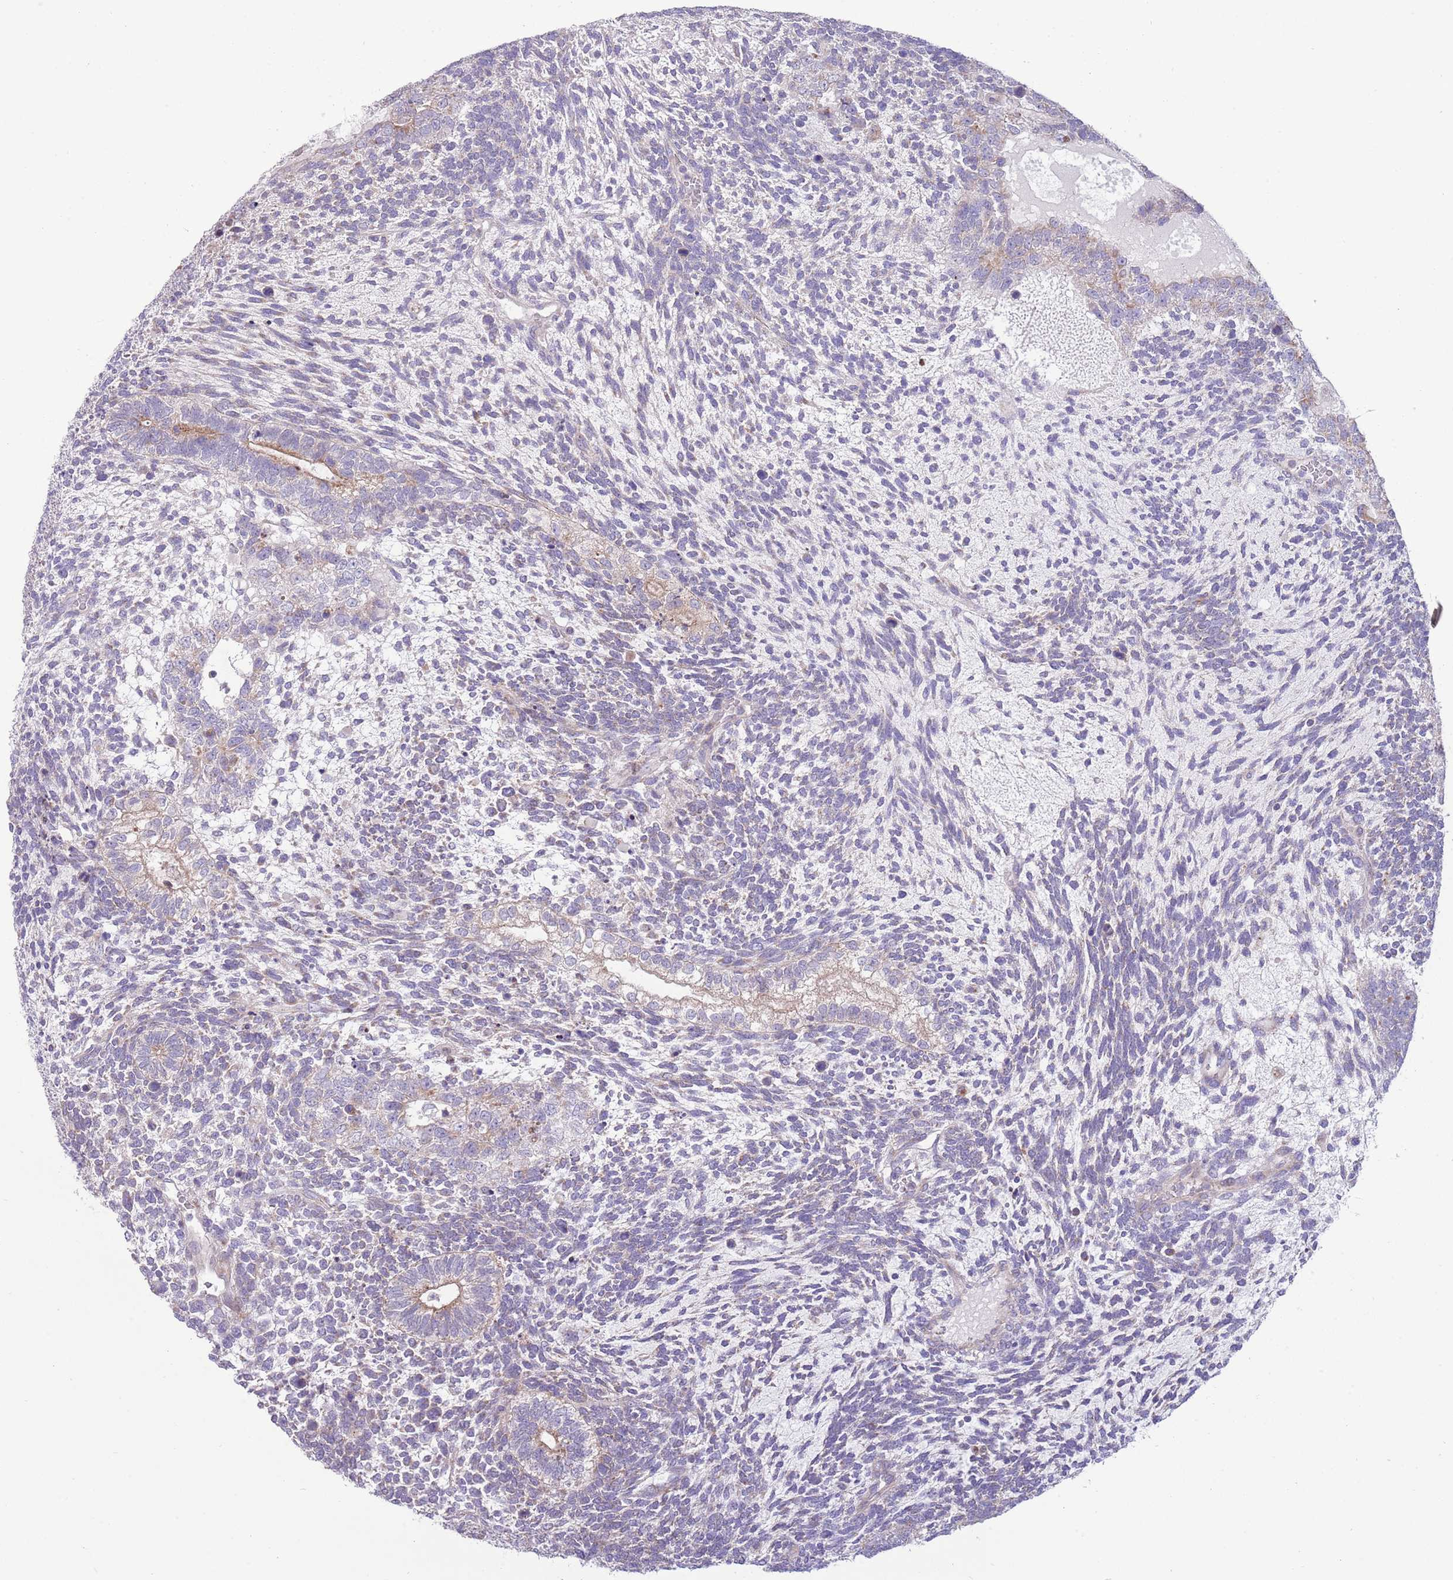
{"staining": {"intensity": "negative", "quantity": "none", "location": "none"}, "tissue": "testis cancer", "cell_type": "Tumor cells", "image_type": "cancer", "snomed": [{"axis": "morphology", "description": "Carcinoma, Embryonal, NOS"}, {"axis": "topography", "description": "Testis"}], "caption": "Tumor cells show no significant staining in testis cancer (embryonal carcinoma).", "gene": "TOMM5", "patient": {"sex": "male", "age": 23}}